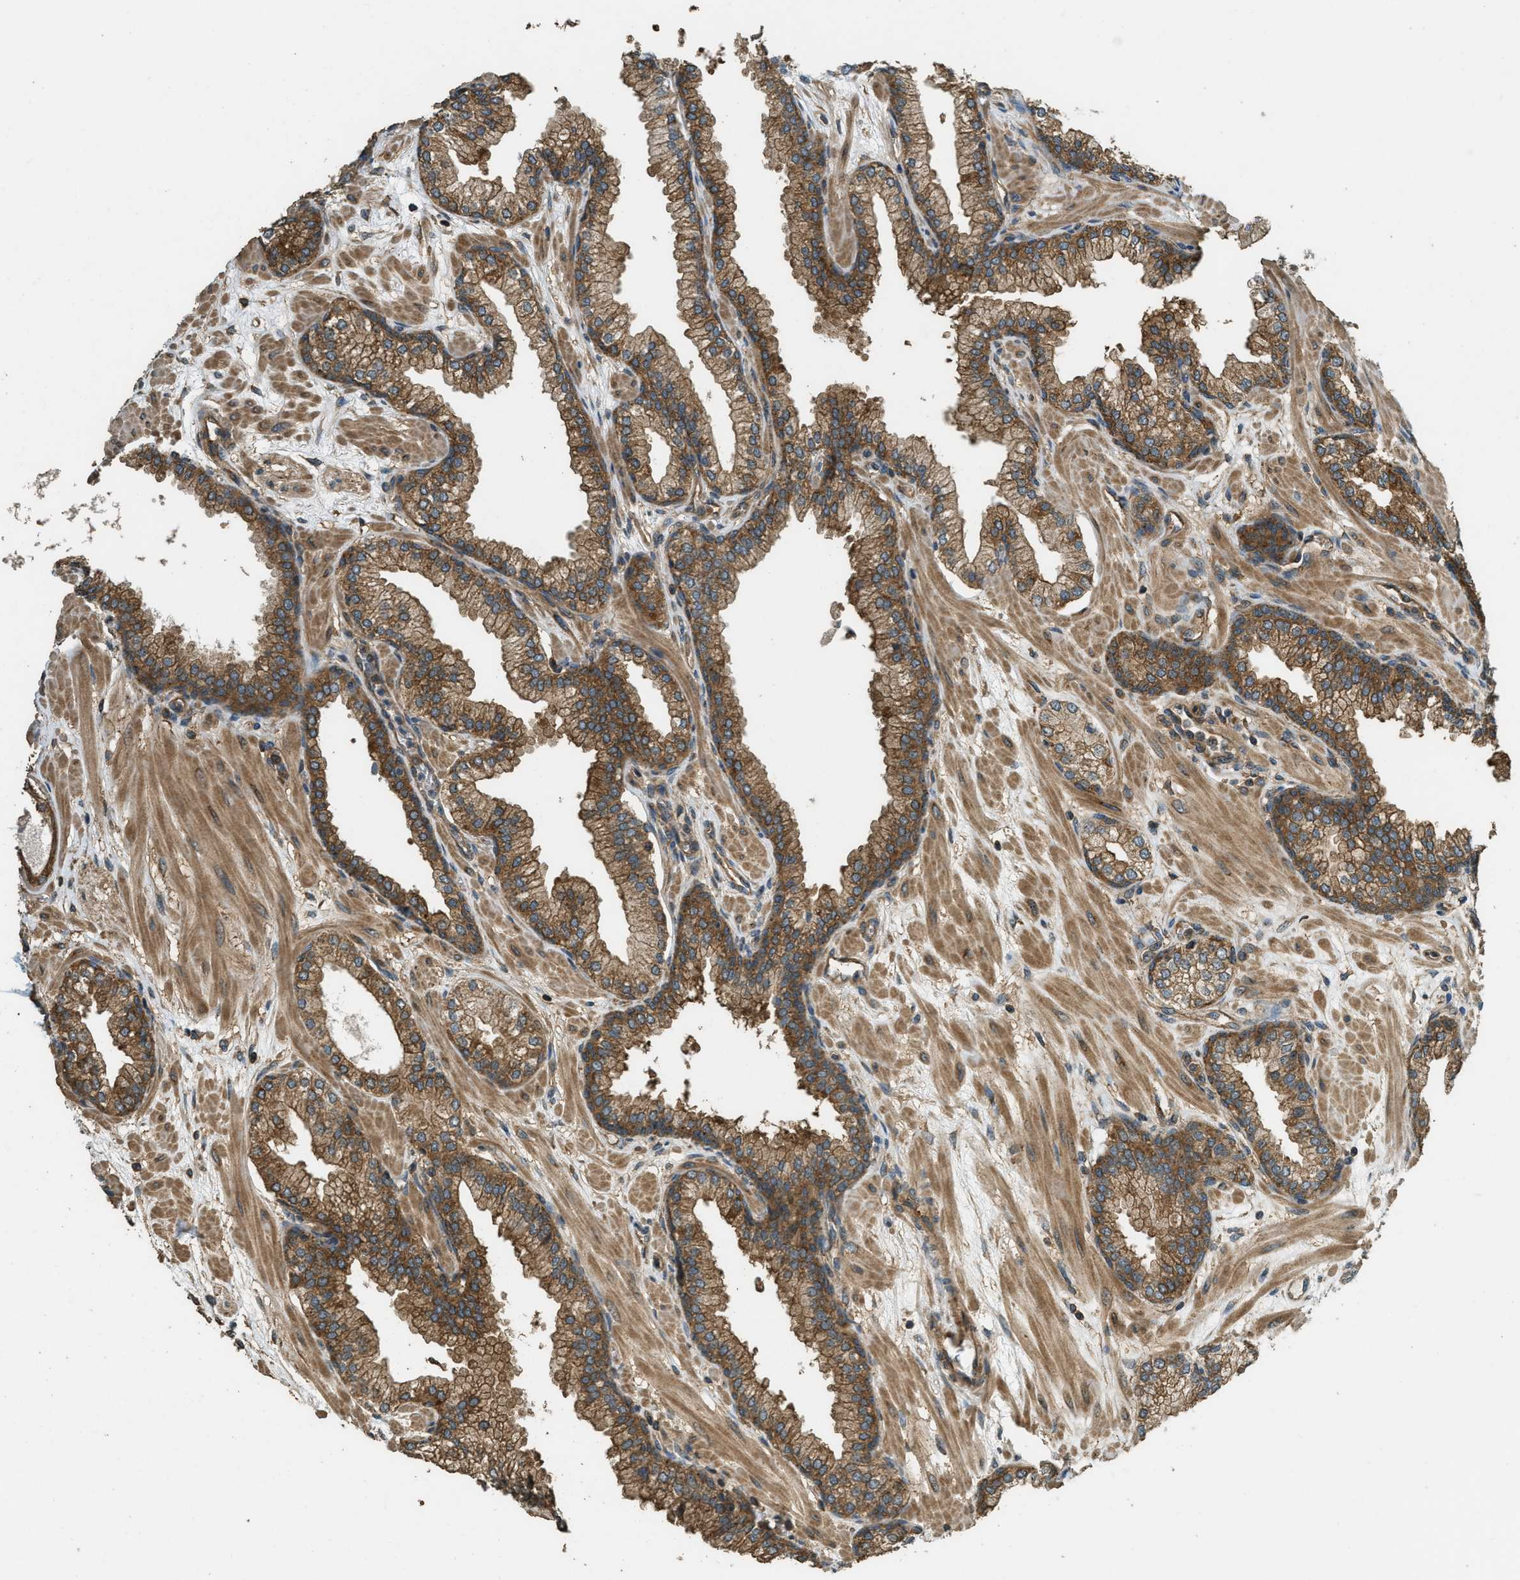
{"staining": {"intensity": "moderate", "quantity": ">75%", "location": "cytoplasmic/membranous"}, "tissue": "prostate", "cell_type": "Glandular cells", "image_type": "normal", "snomed": [{"axis": "morphology", "description": "Normal tissue, NOS"}, {"axis": "morphology", "description": "Urothelial carcinoma, Low grade"}, {"axis": "topography", "description": "Urinary bladder"}, {"axis": "topography", "description": "Prostate"}], "caption": "Protein staining demonstrates moderate cytoplasmic/membranous positivity in about >75% of glandular cells in normal prostate.", "gene": "MARS1", "patient": {"sex": "male", "age": 60}}